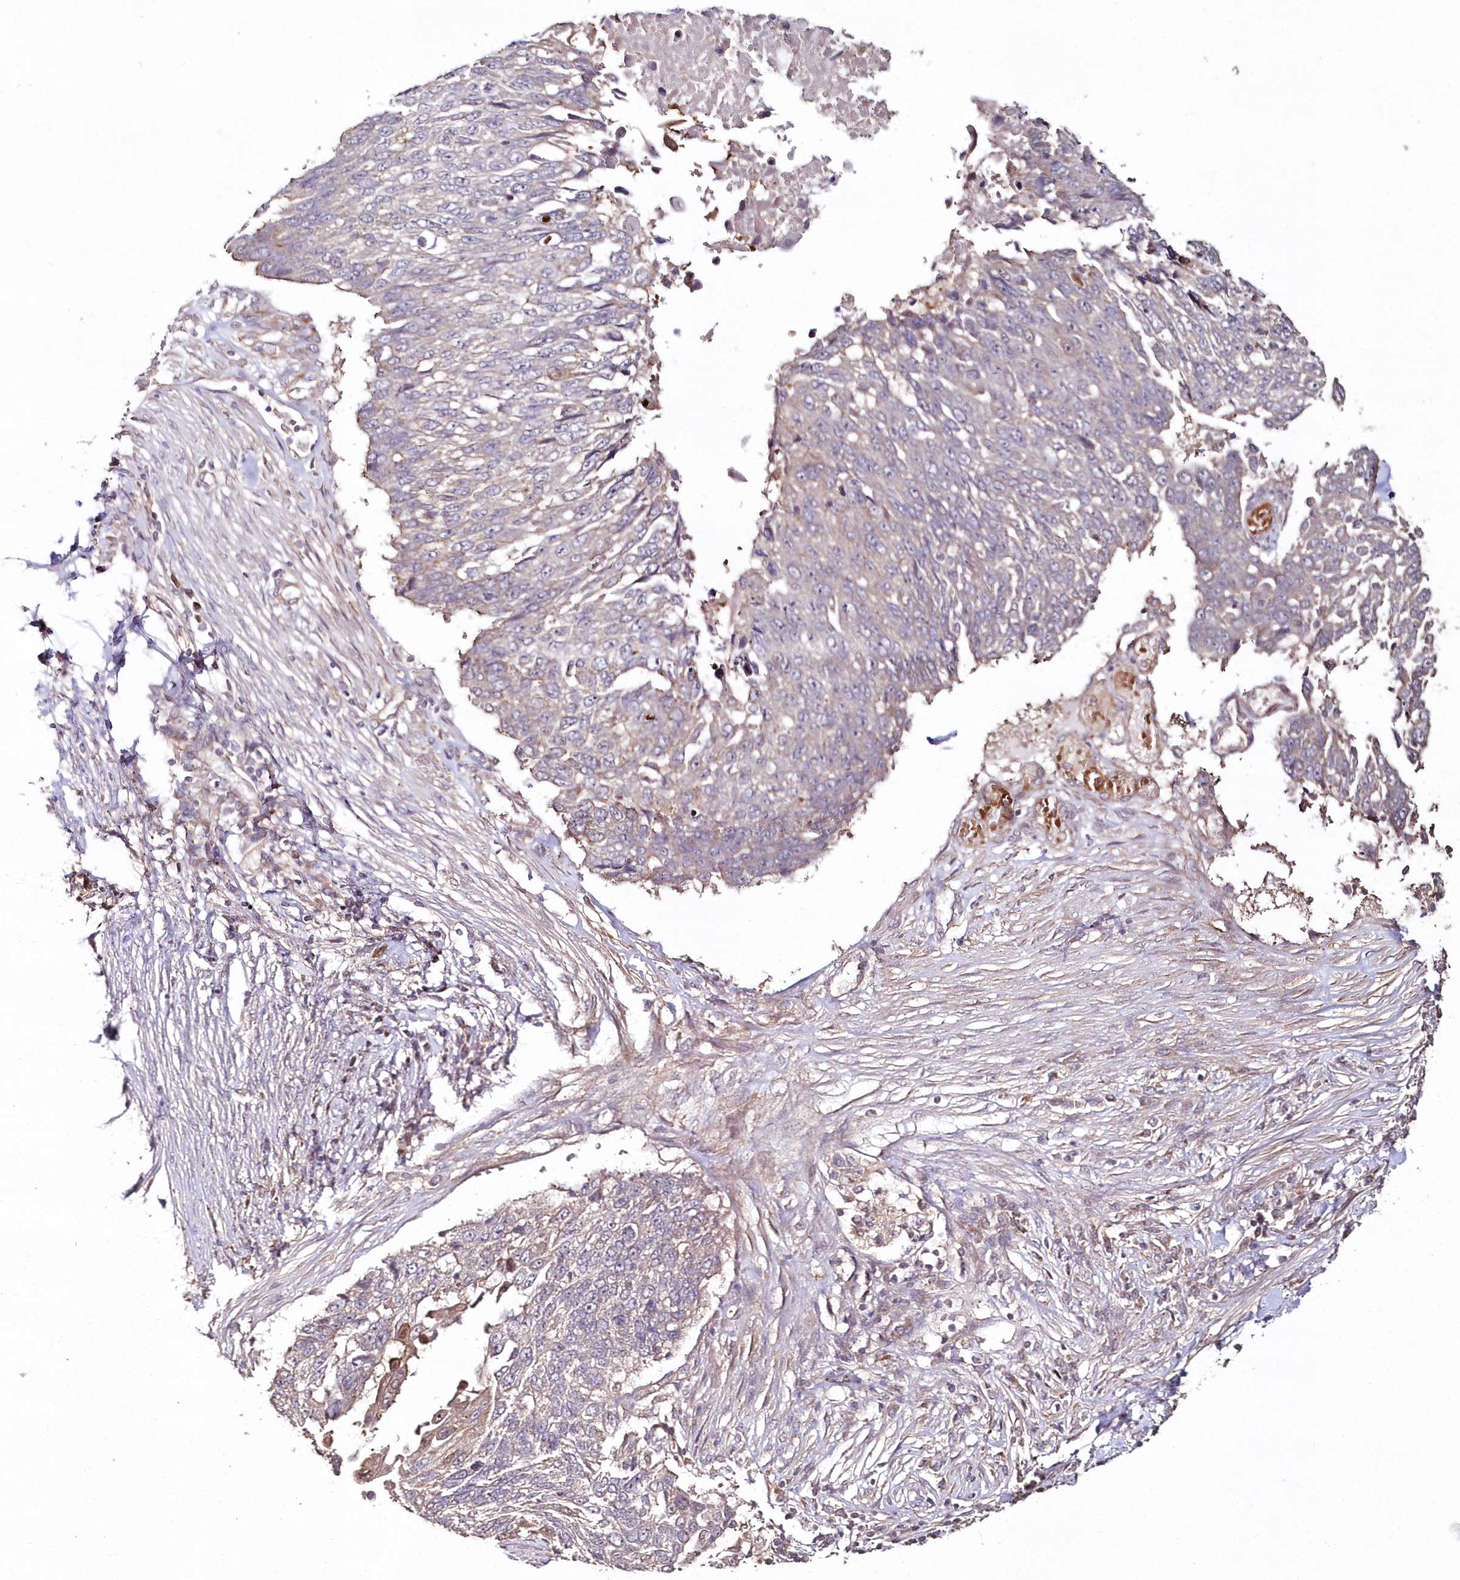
{"staining": {"intensity": "weak", "quantity": "<25%", "location": "cytoplasmic/membranous"}, "tissue": "lung cancer", "cell_type": "Tumor cells", "image_type": "cancer", "snomed": [{"axis": "morphology", "description": "Squamous cell carcinoma, NOS"}, {"axis": "topography", "description": "Lung"}], "caption": "This is an immunohistochemistry (IHC) histopathology image of squamous cell carcinoma (lung). There is no positivity in tumor cells.", "gene": "HYCC2", "patient": {"sex": "male", "age": 66}}